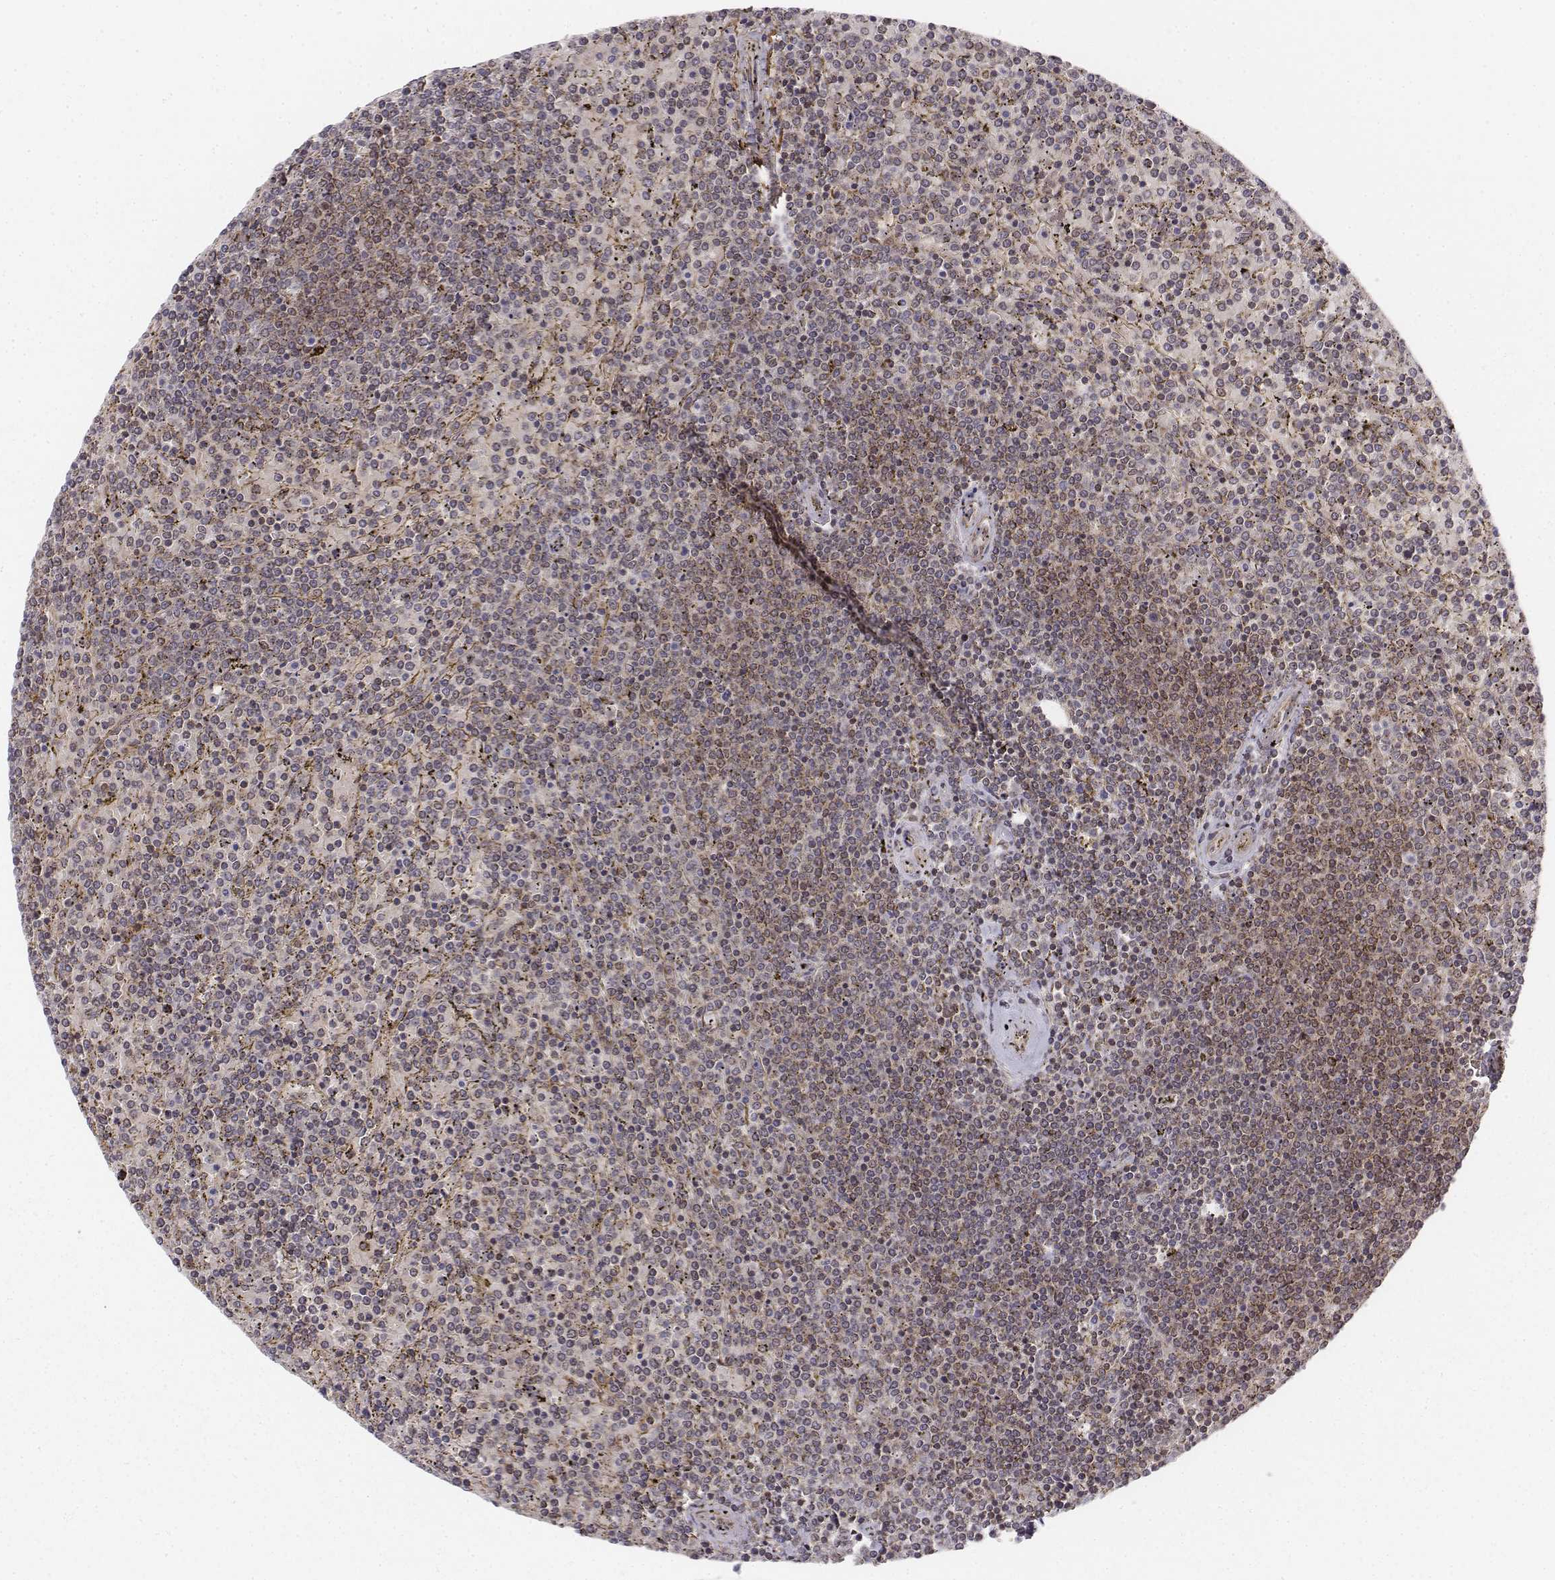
{"staining": {"intensity": "weak", "quantity": "<25%", "location": "cytoplasmic/membranous,nuclear"}, "tissue": "lymphoma", "cell_type": "Tumor cells", "image_type": "cancer", "snomed": [{"axis": "morphology", "description": "Malignant lymphoma, non-Hodgkin's type, Low grade"}, {"axis": "topography", "description": "Spleen"}], "caption": "DAB immunohistochemical staining of lymphoma displays no significant staining in tumor cells.", "gene": "ZFYVE19", "patient": {"sex": "female", "age": 77}}